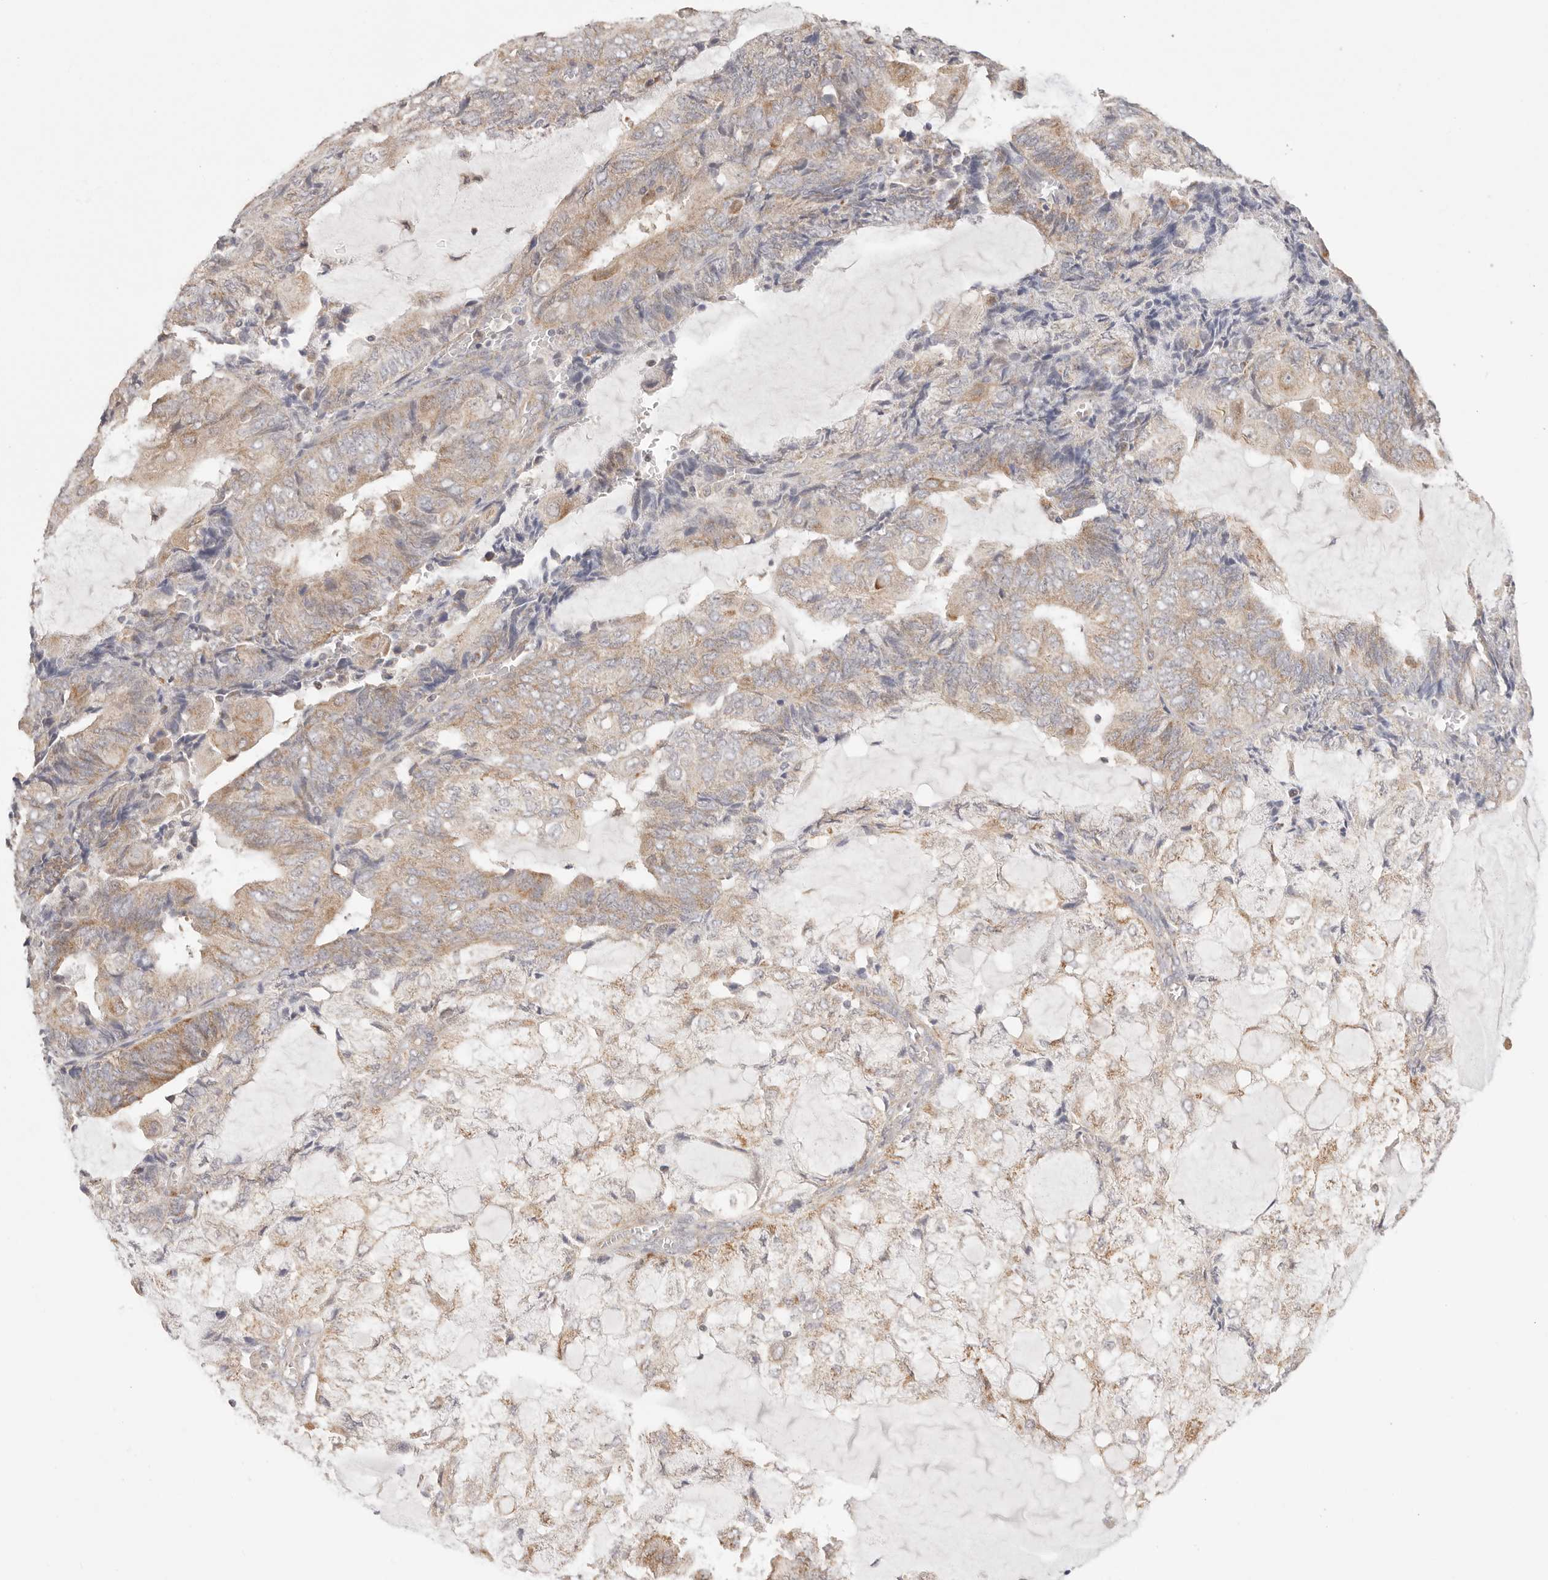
{"staining": {"intensity": "weak", "quantity": ">75%", "location": "cytoplasmic/membranous"}, "tissue": "endometrial cancer", "cell_type": "Tumor cells", "image_type": "cancer", "snomed": [{"axis": "morphology", "description": "Adenocarcinoma, NOS"}, {"axis": "topography", "description": "Endometrium"}], "caption": "A low amount of weak cytoplasmic/membranous expression is identified in approximately >75% of tumor cells in endometrial adenocarcinoma tissue.", "gene": "KCMF1", "patient": {"sex": "female", "age": 81}}